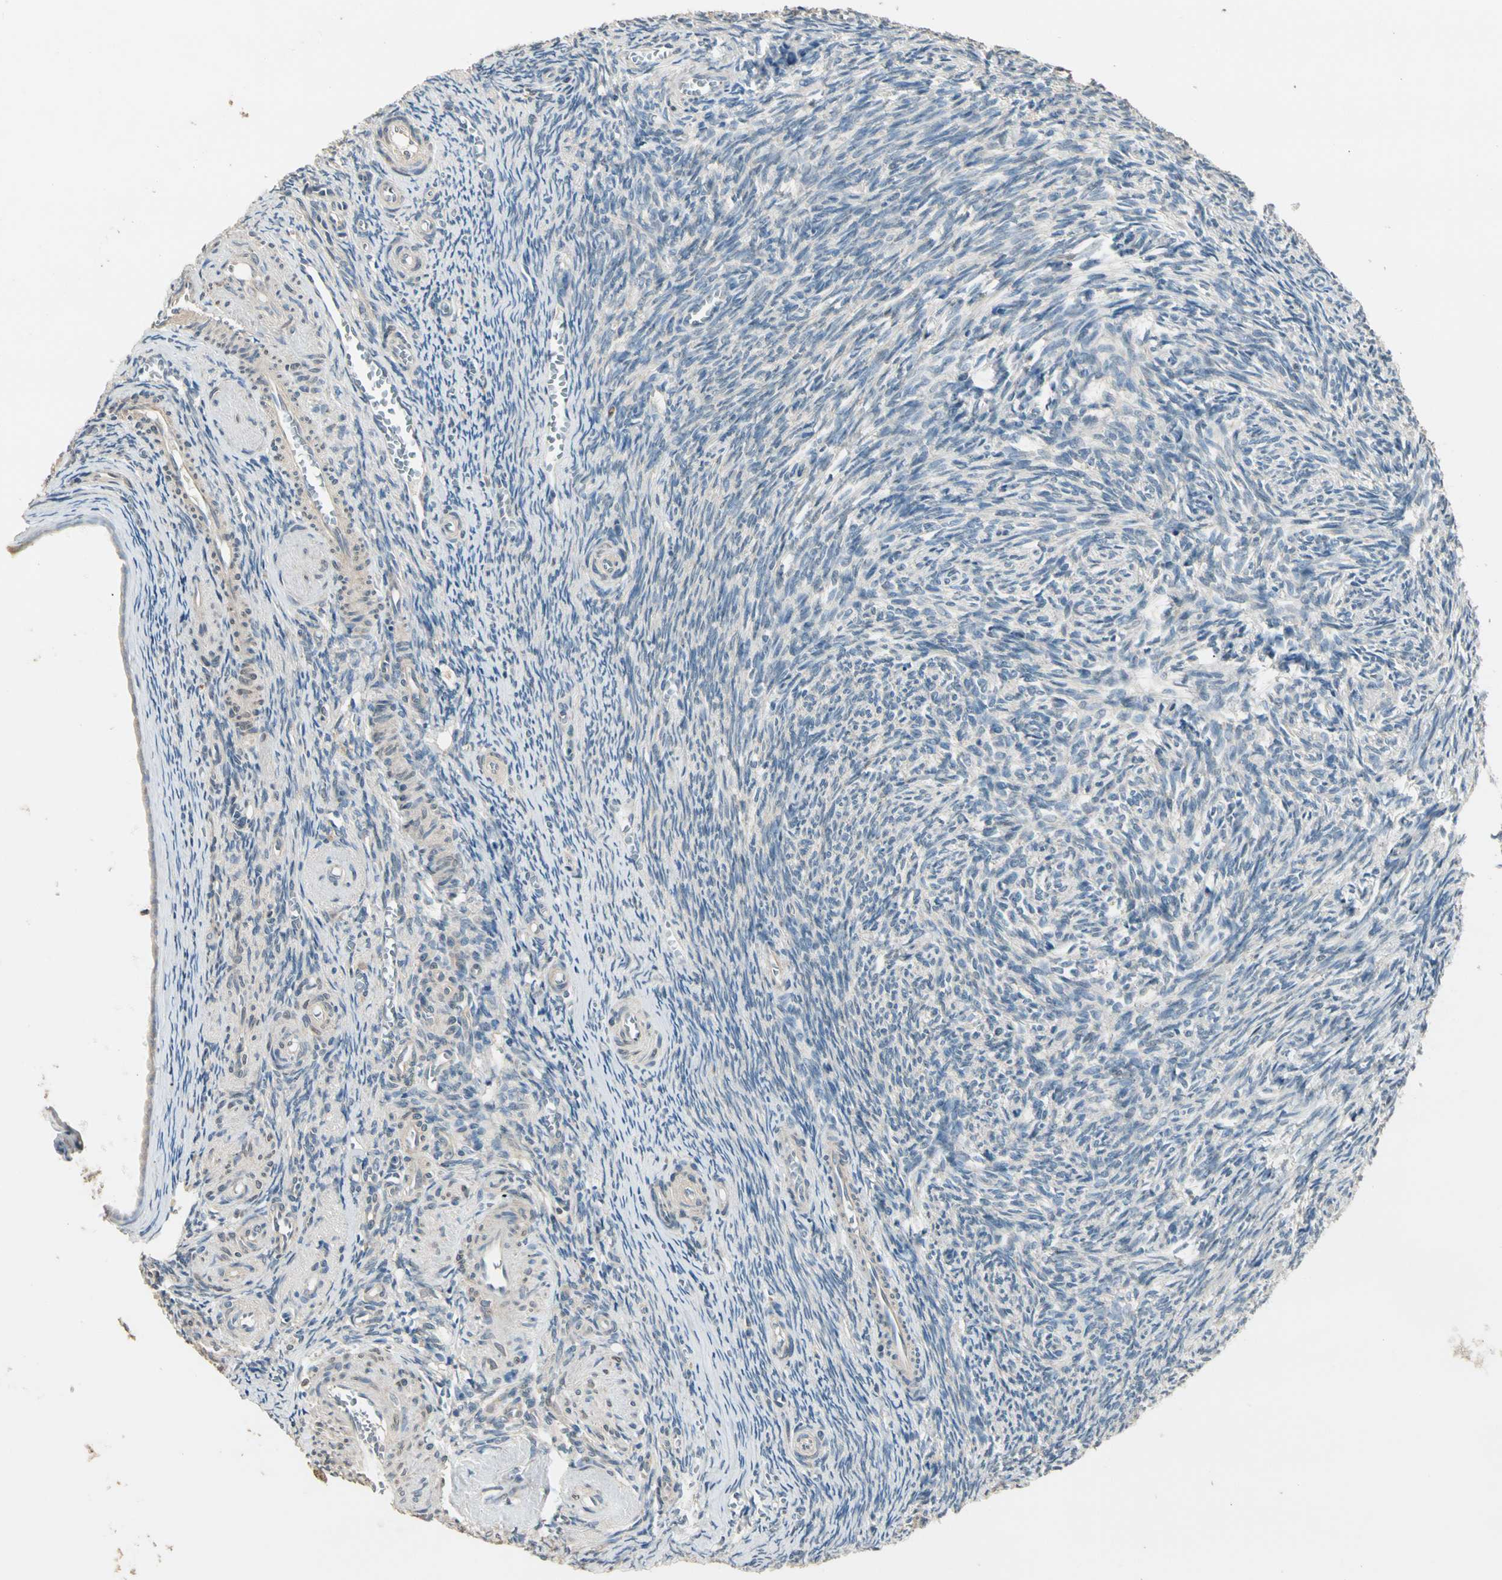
{"staining": {"intensity": "negative", "quantity": "none", "location": "none"}, "tissue": "ovary", "cell_type": "Ovarian stroma cells", "image_type": "normal", "snomed": [{"axis": "morphology", "description": "Normal tissue, NOS"}, {"axis": "topography", "description": "Ovary"}], "caption": "A high-resolution image shows IHC staining of unremarkable ovary, which displays no significant expression in ovarian stroma cells.", "gene": "MAP3K7", "patient": {"sex": "female", "age": 54}}